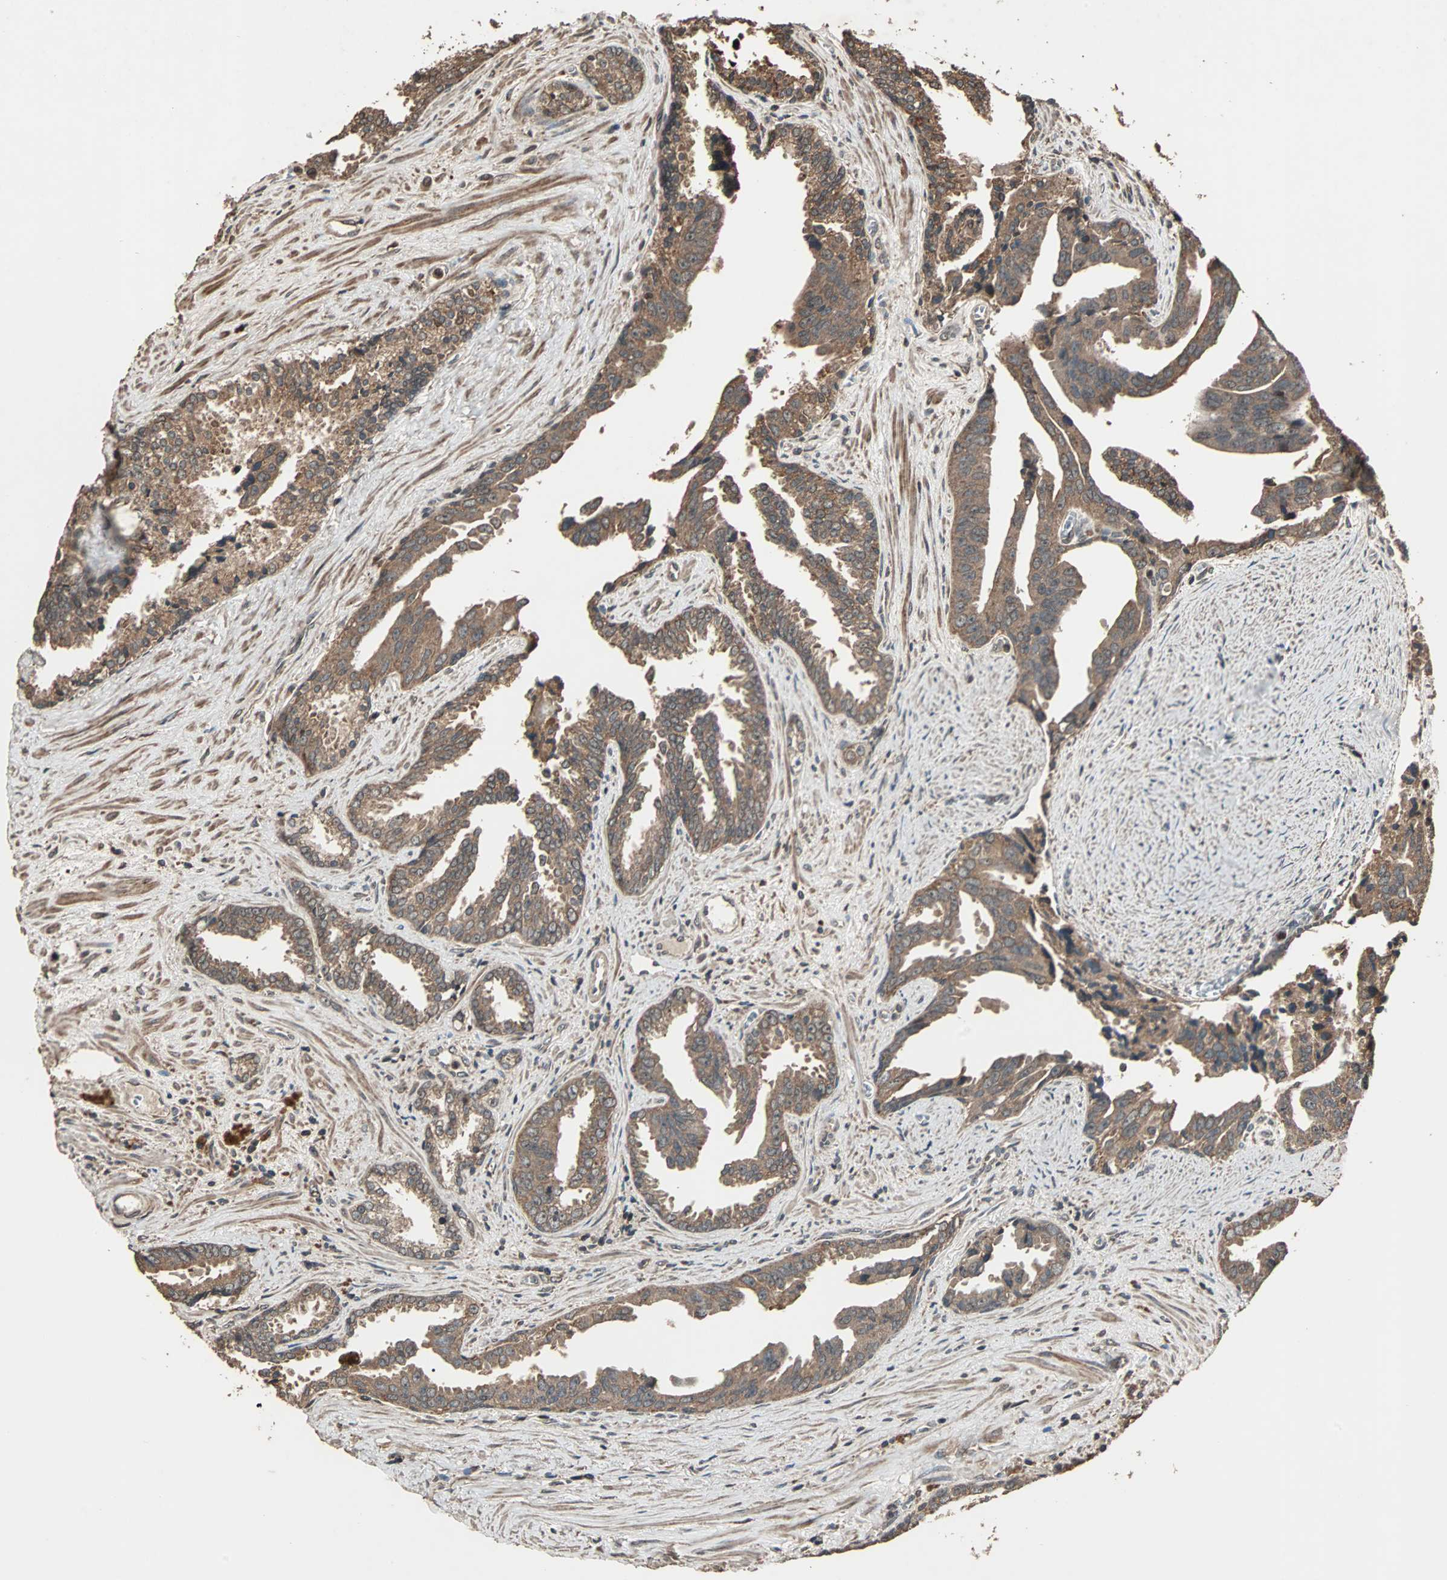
{"staining": {"intensity": "moderate", "quantity": ">75%", "location": "cytoplasmic/membranous"}, "tissue": "prostate cancer", "cell_type": "Tumor cells", "image_type": "cancer", "snomed": [{"axis": "morphology", "description": "Adenocarcinoma, High grade"}, {"axis": "topography", "description": "Prostate"}], "caption": "Immunohistochemical staining of human high-grade adenocarcinoma (prostate) displays medium levels of moderate cytoplasmic/membranous protein expression in about >75% of tumor cells. (Stains: DAB in brown, nuclei in blue, Microscopy: brightfield microscopy at high magnification).", "gene": "LAMTOR5", "patient": {"sex": "male", "age": 67}}